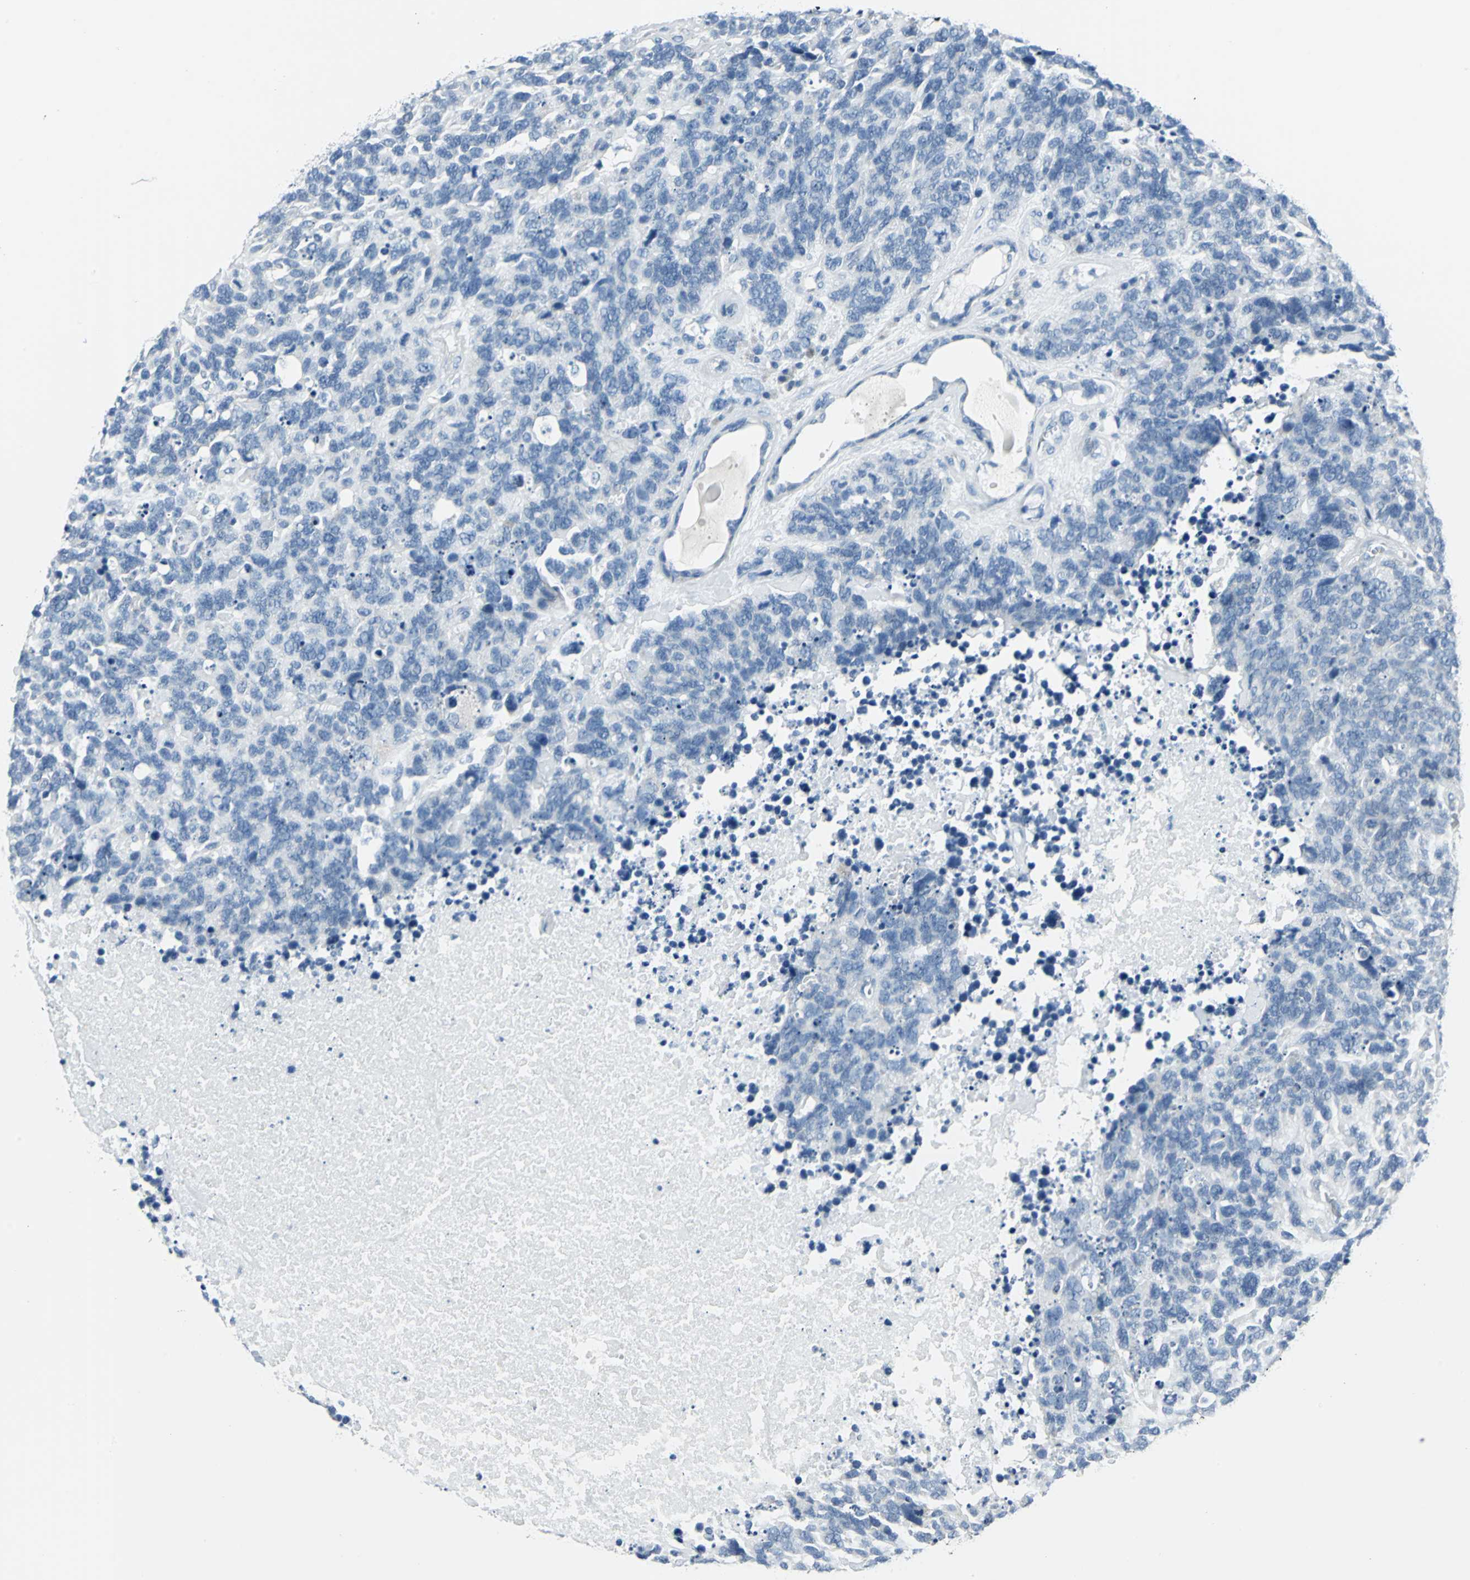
{"staining": {"intensity": "negative", "quantity": "none", "location": "none"}, "tissue": "lung cancer", "cell_type": "Tumor cells", "image_type": "cancer", "snomed": [{"axis": "morphology", "description": "Neoplasm, malignant, NOS"}, {"axis": "topography", "description": "Lung"}], "caption": "DAB immunohistochemical staining of human malignant neoplasm (lung) demonstrates no significant expression in tumor cells.", "gene": "DNAI2", "patient": {"sex": "female", "age": 58}}